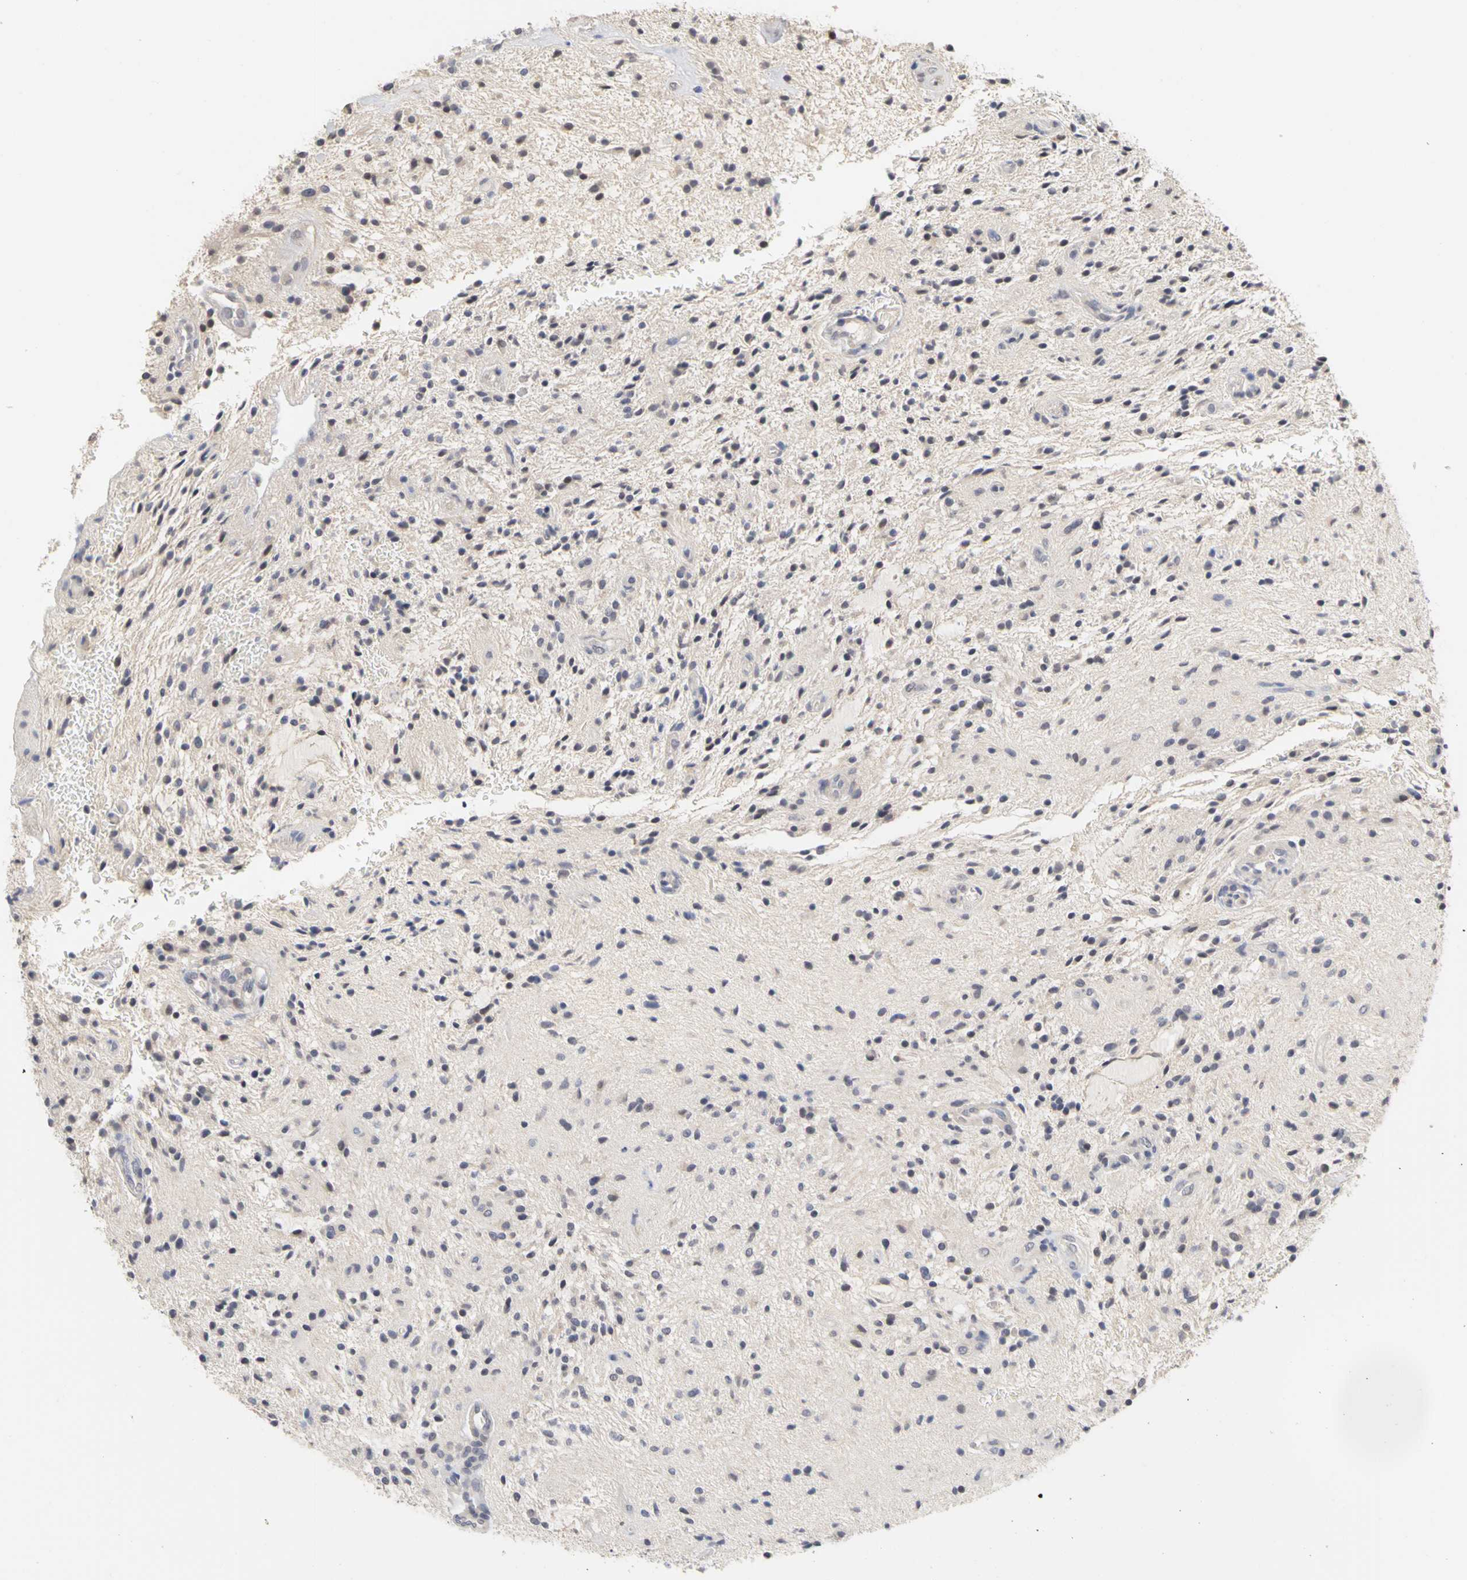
{"staining": {"intensity": "negative", "quantity": "none", "location": "none"}, "tissue": "glioma", "cell_type": "Tumor cells", "image_type": "cancer", "snomed": [{"axis": "morphology", "description": "Glioma, malignant, NOS"}, {"axis": "topography", "description": "Cerebellum"}], "caption": "Immunohistochemistry micrograph of neoplastic tissue: human glioma stained with DAB (3,3'-diaminobenzidine) displays no significant protein expression in tumor cells.", "gene": "PGR", "patient": {"sex": "female", "age": 10}}